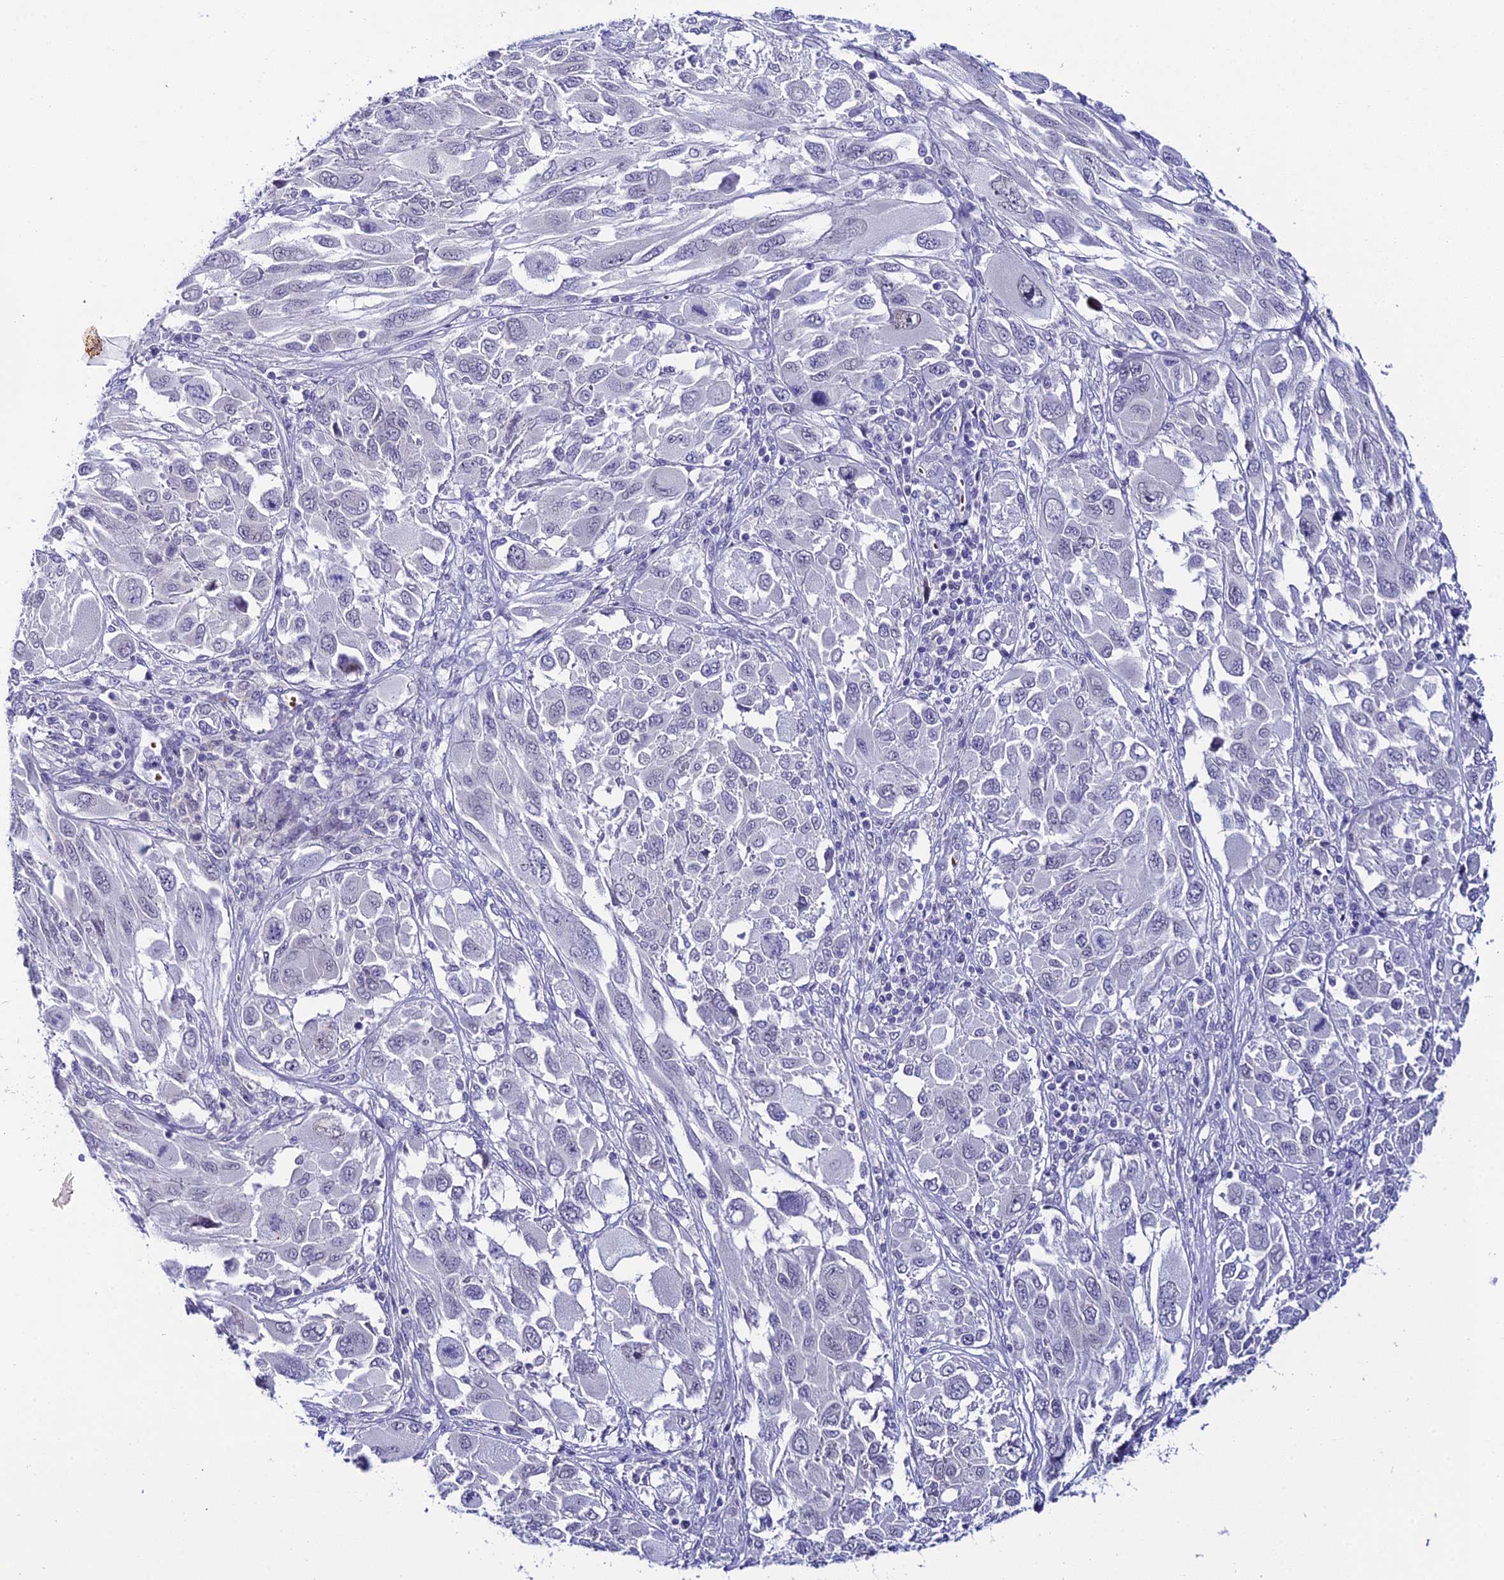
{"staining": {"intensity": "negative", "quantity": "none", "location": "none"}, "tissue": "melanoma", "cell_type": "Tumor cells", "image_type": "cancer", "snomed": [{"axis": "morphology", "description": "Malignant melanoma, NOS"}, {"axis": "topography", "description": "Skin"}], "caption": "Immunohistochemical staining of human melanoma reveals no significant expression in tumor cells.", "gene": "RASGEF1B", "patient": {"sex": "female", "age": 91}}